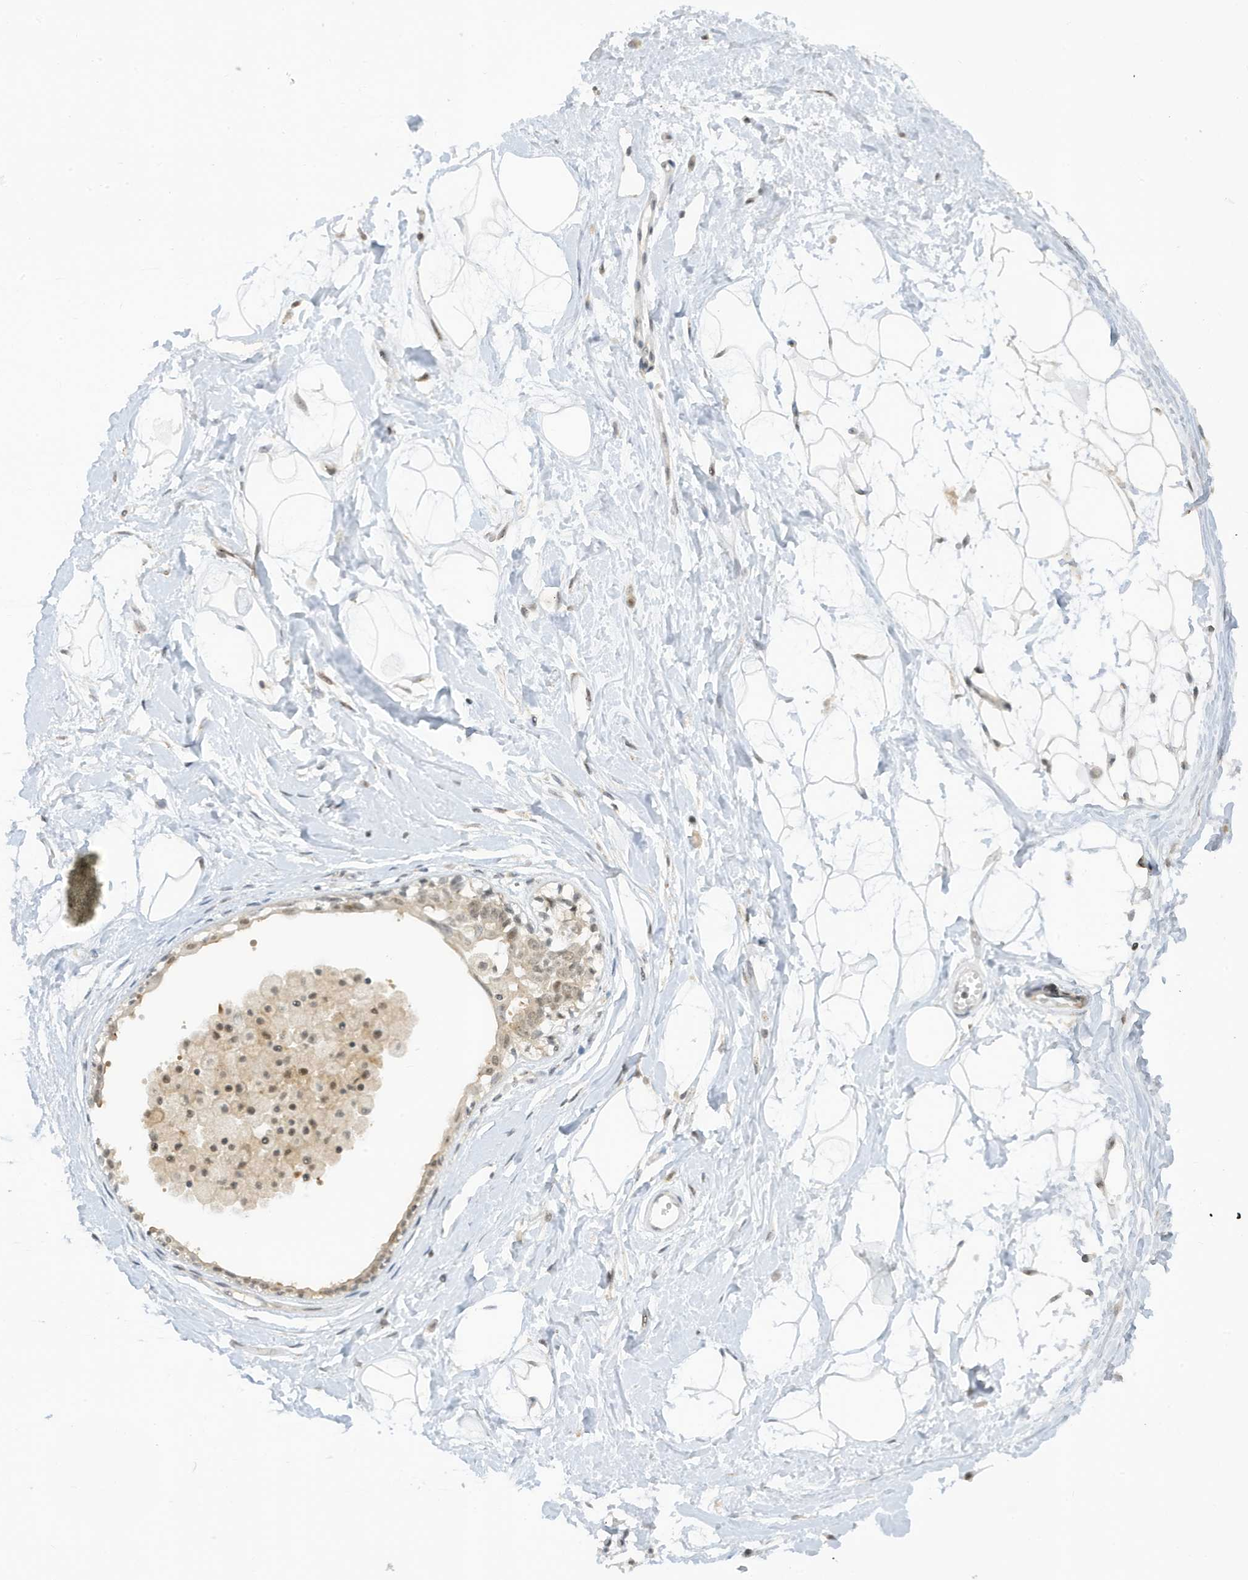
{"staining": {"intensity": "weak", "quantity": "25%-75%", "location": "nuclear"}, "tissue": "breast", "cell_type": "Adipocytes", "image_type": "normal", "snomed": [{"axis": "morphology", "description": "Normal tissue, NOS"}, {"axis": "topography", "description": "Breast"}], "caption": "Weak nuclear expression for a protein is present in about 25%-75% of adipocytes of unremarkable breast using IHC.", "gene": "TAB3", "patient": {"sex": "female", "age": 45}}